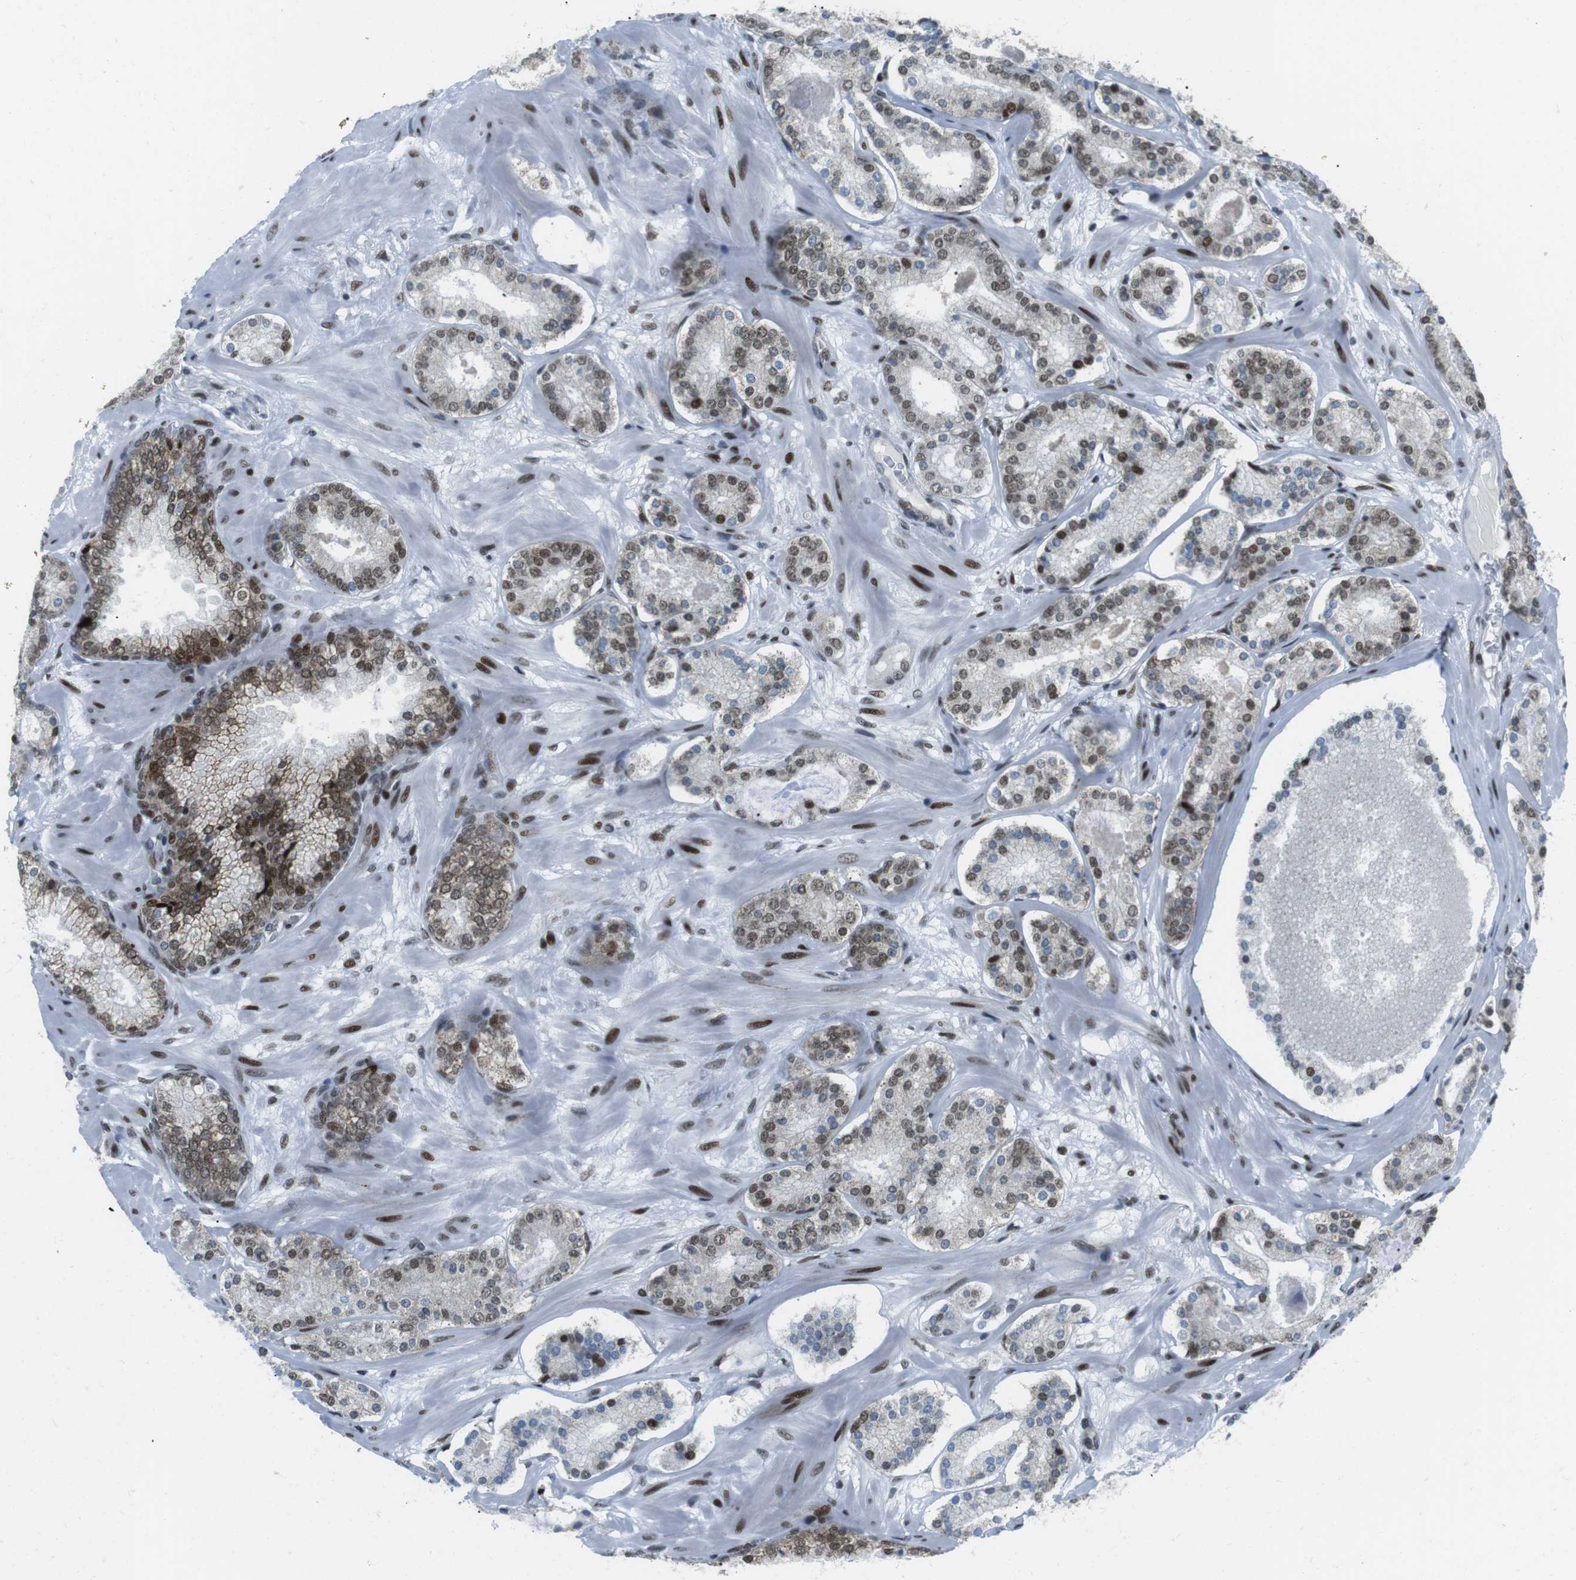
{"staining": {"intensity": "moderate", "quantity": "25%-75%", "location": "nuclear"}, "tissue": "prostate cancer", "cell_type": "Tumor cells", "image_type": "cancer", "snomed": [{"axis": "morphology", "description": "Adenocarcinoma, Low grade"}, {"axis": "topography", "description": "Prostate"}], "caption": "This image reveals IHC staining of low-grade adenocarcinoma (prostate), with medium moderate nuclear expression in approximately 25%-75% of tumor cells.", "gene": "ARID1A", "patient": {"sex": "male", "age": 63}}